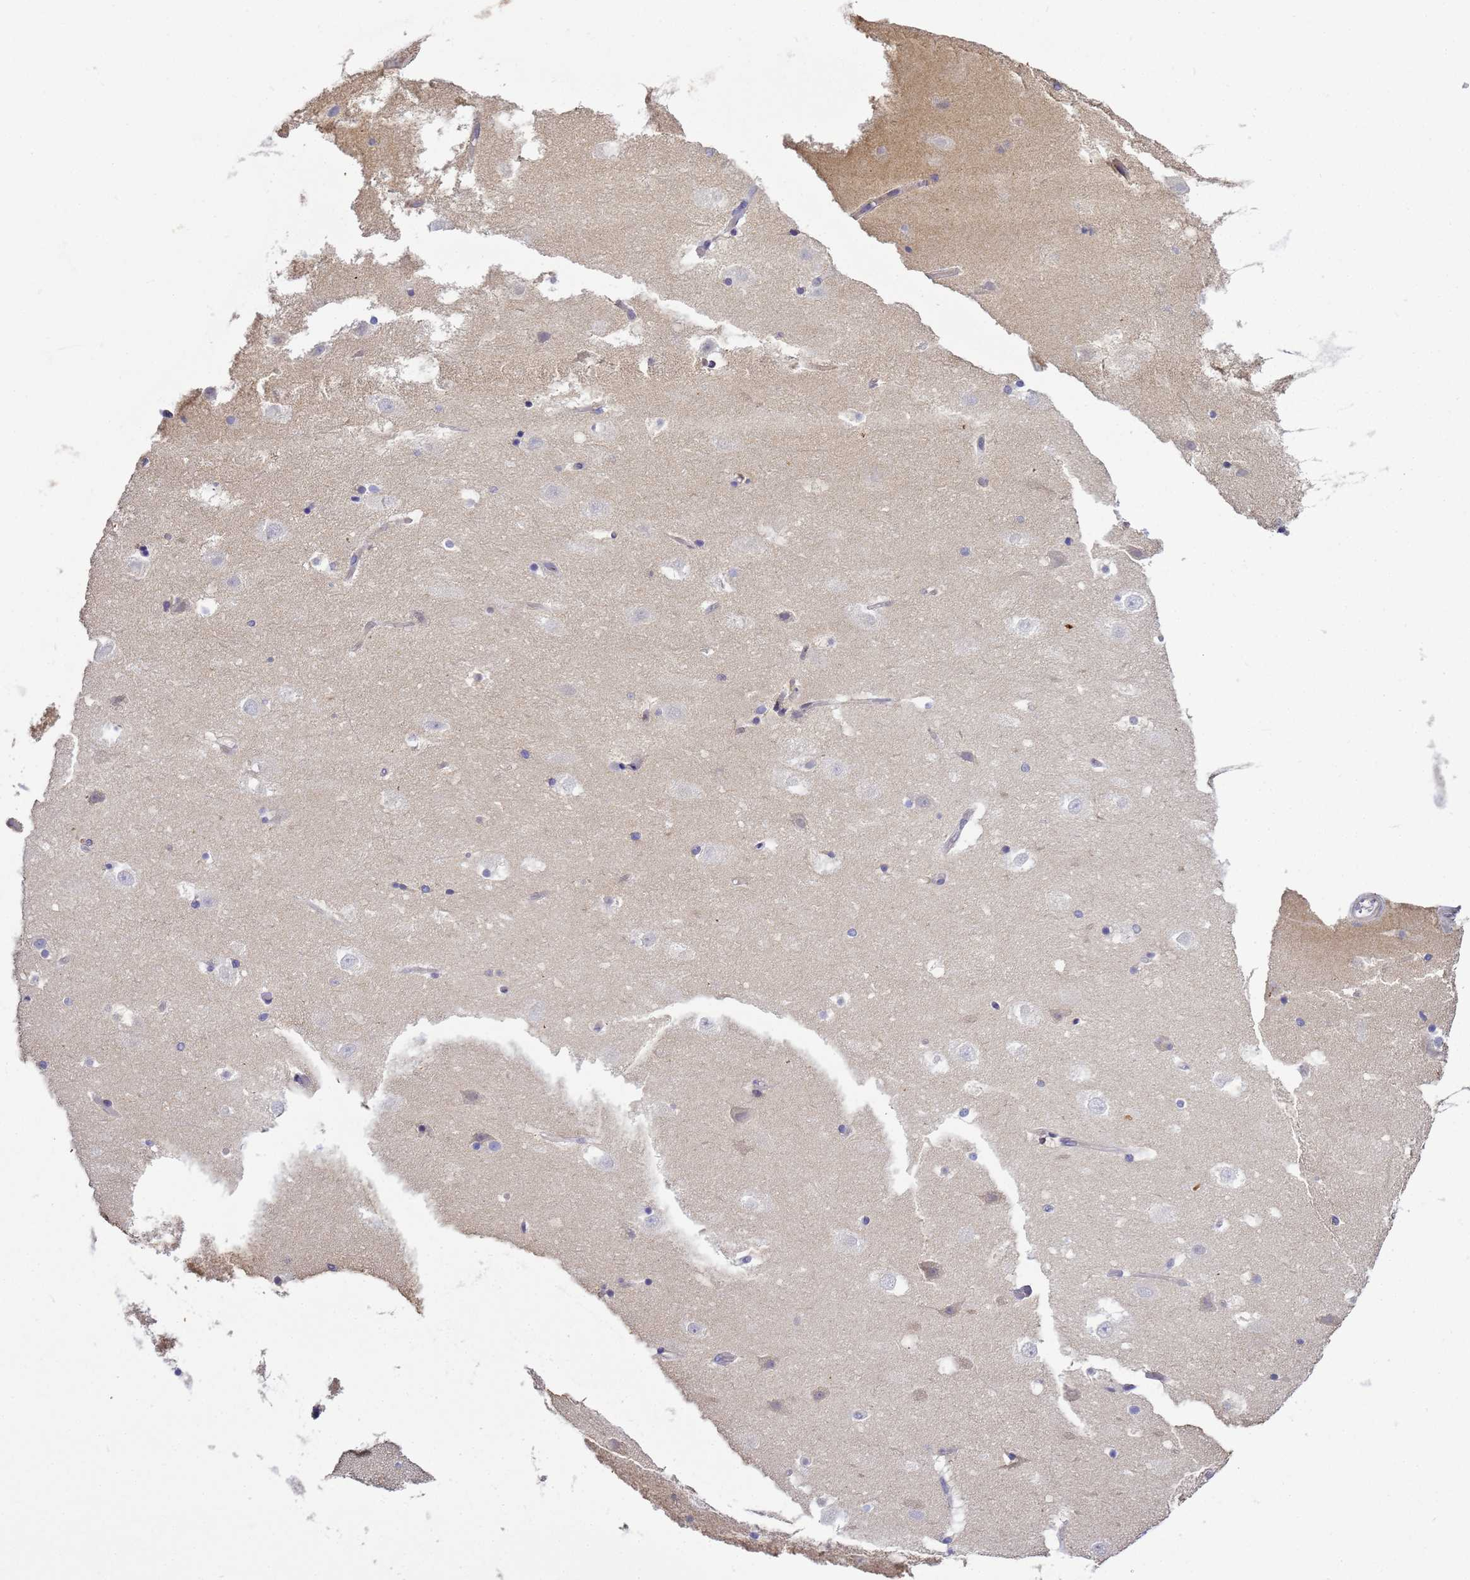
{"staining": {"intensity": "negative", "quantity": "none", "location": "none"}, "tissue": "hippocampus", "cell_type": "Glial cells", "image_type": "normal", "snomed": [{"axis": "morphology", "description": "Normal tissue, NOS"}, {"axis": "topography", "description": "Hippocampus"}], "caption": "IHC of benign human hippocampus displays no positivity in glial cells. (DAB immunohistochemistry, high magnification).", "gene": "TBCD", "patient": {"sex": "female", "age": 52}}